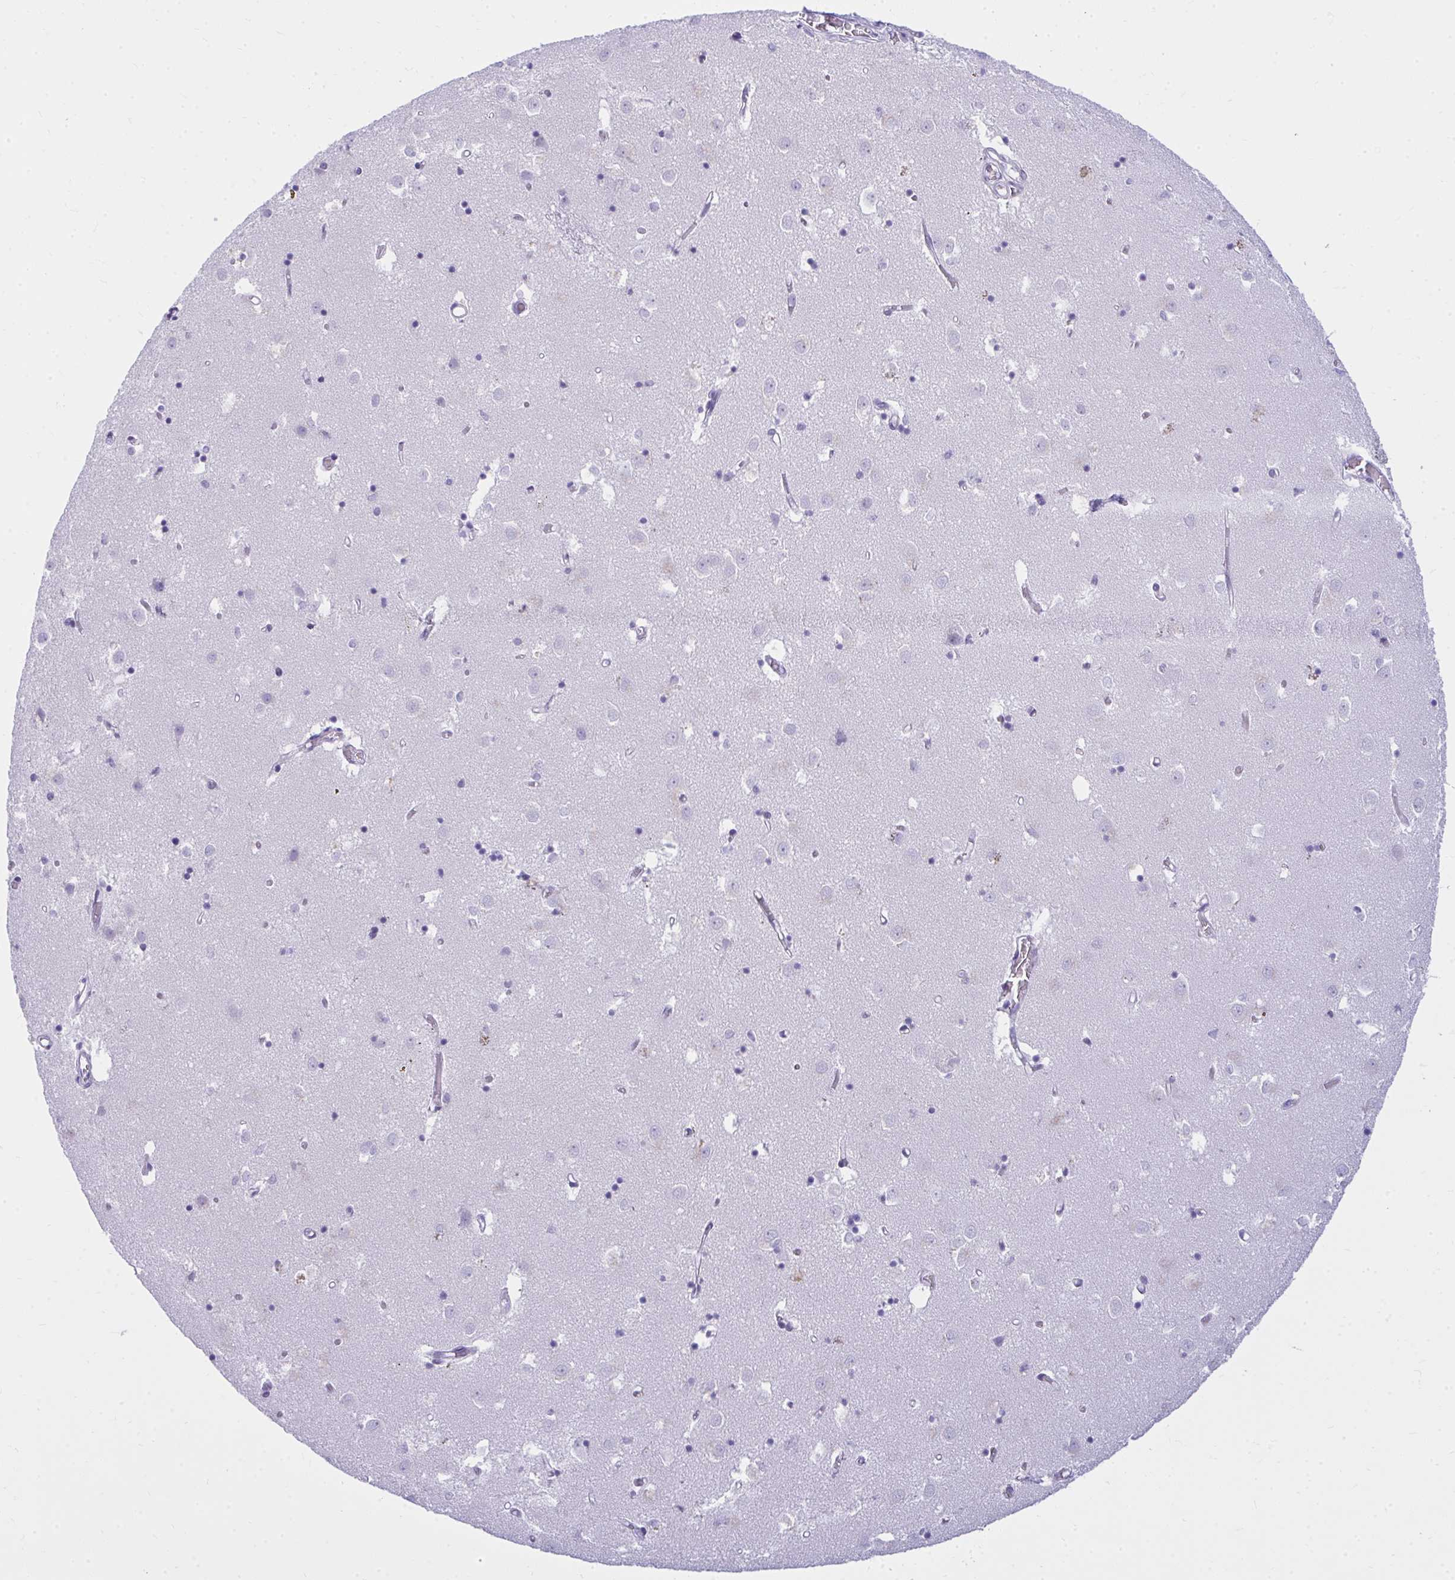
{"staining": {"intensity": "negative", "quantity": "none", "location": "none"}, "tissue": "caudate", "cell_type": "Glial cells", "image_type": "normal", "snomed": [{"axis": "morphology", "description": "Normal tissue, NOS"}, {"axis": "topography", "description": "Lateral ventricle wall"}], "caption": "DAB immunohistochemical staining of benign human caudate shows no significant expression in glial cells.", "gene": "OR5F1", "patient": {"sex": "male", "age": 70}}